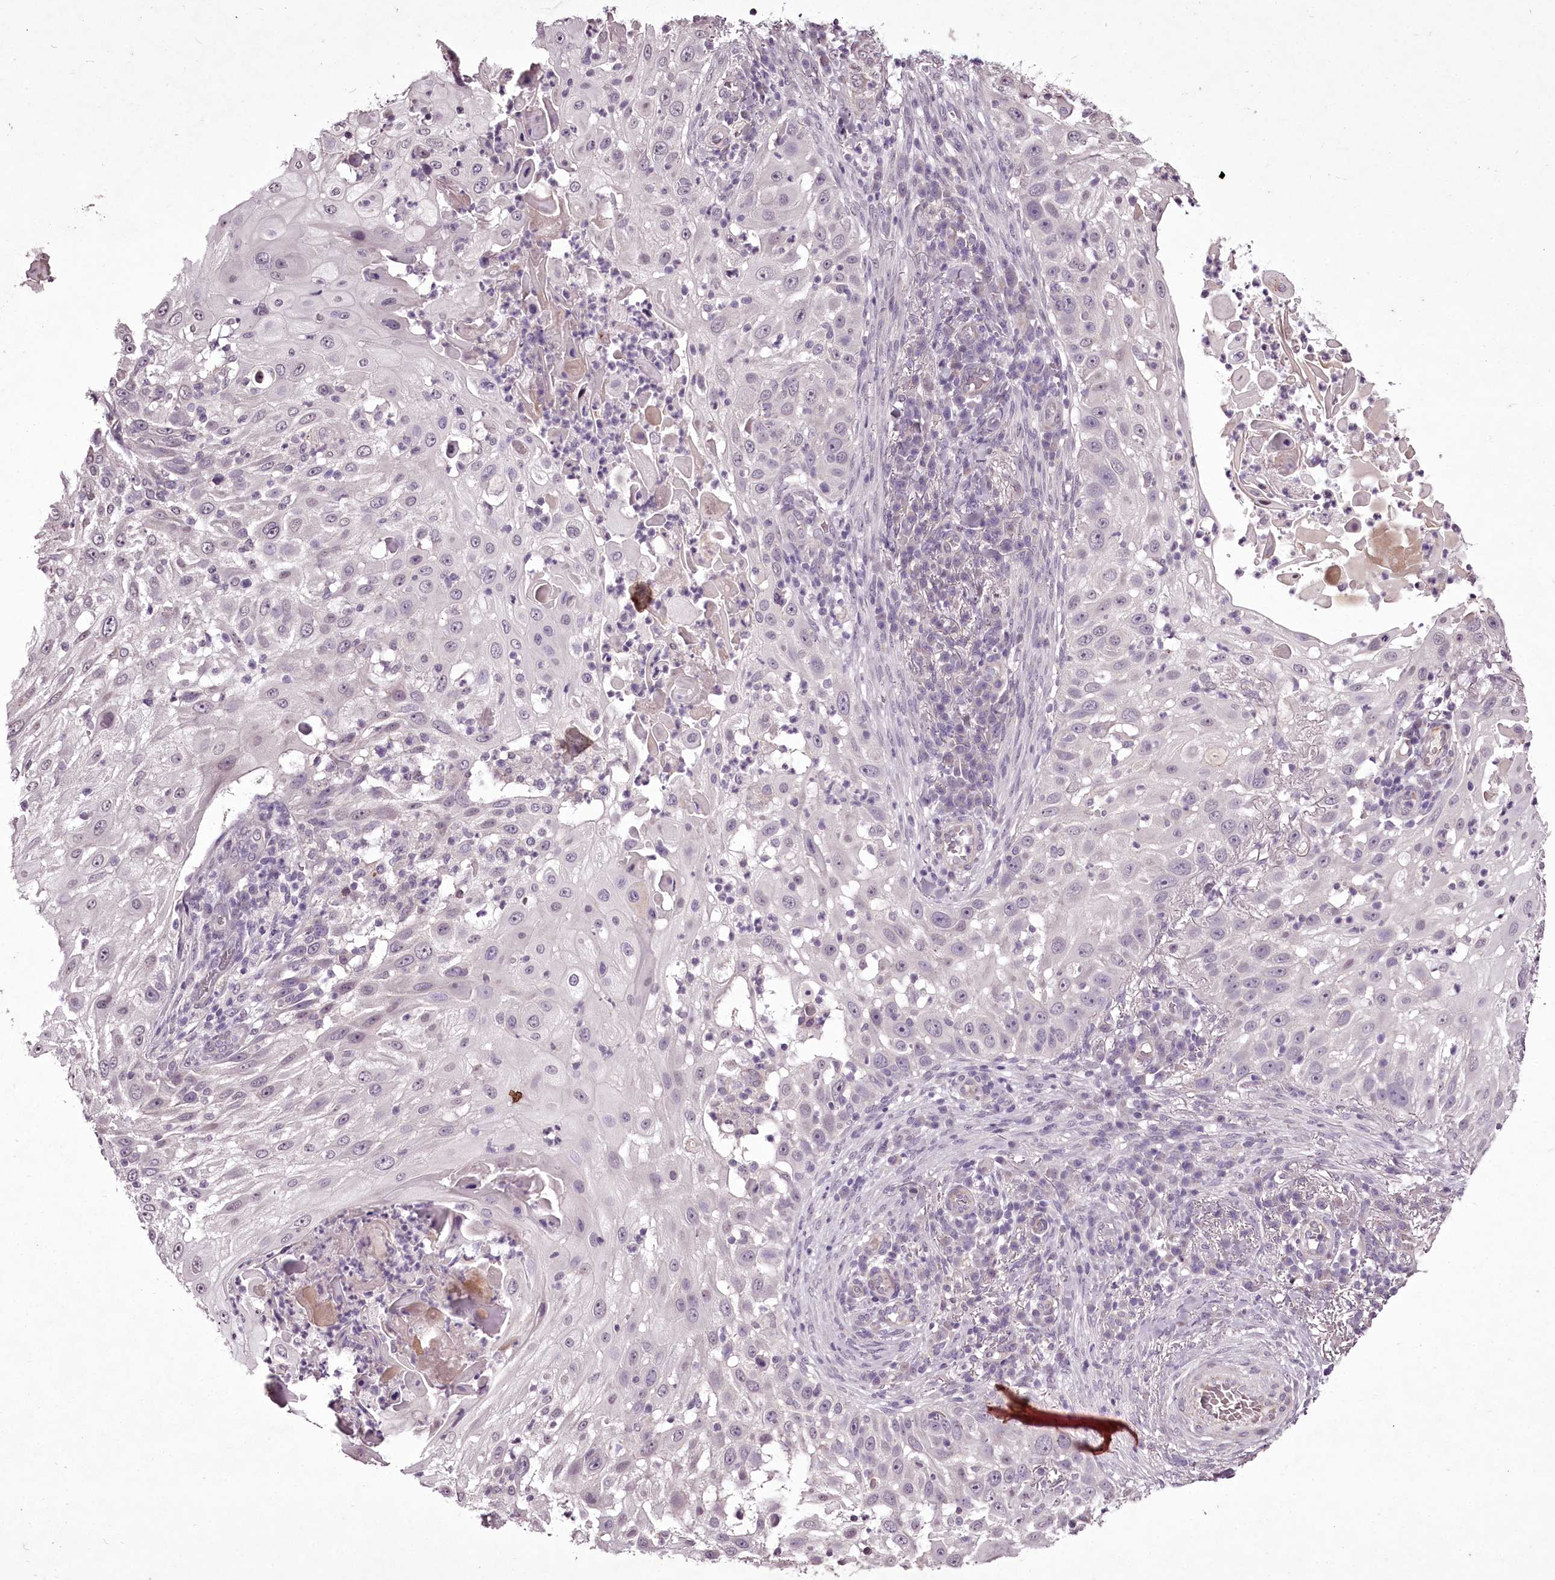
{"staining": {"intensity": "negative", "quantity": "none", "location": "none"}, "tissue": "skin cancer", "cell_type": "Tumor cells", "image_type": "cancer", "snomed": [{"axis": "morphology", "description": "Squamous cell carcinoma, NOS"}, {"axis": "topography", "description": "Skin"}], "caption": "A histopathology image of skin squamous cell carcinoma stained for a protein displays no brown staining in tumor cells.", "gene": "C1orf56", "patient": {"sex": "female", "age": 44}}